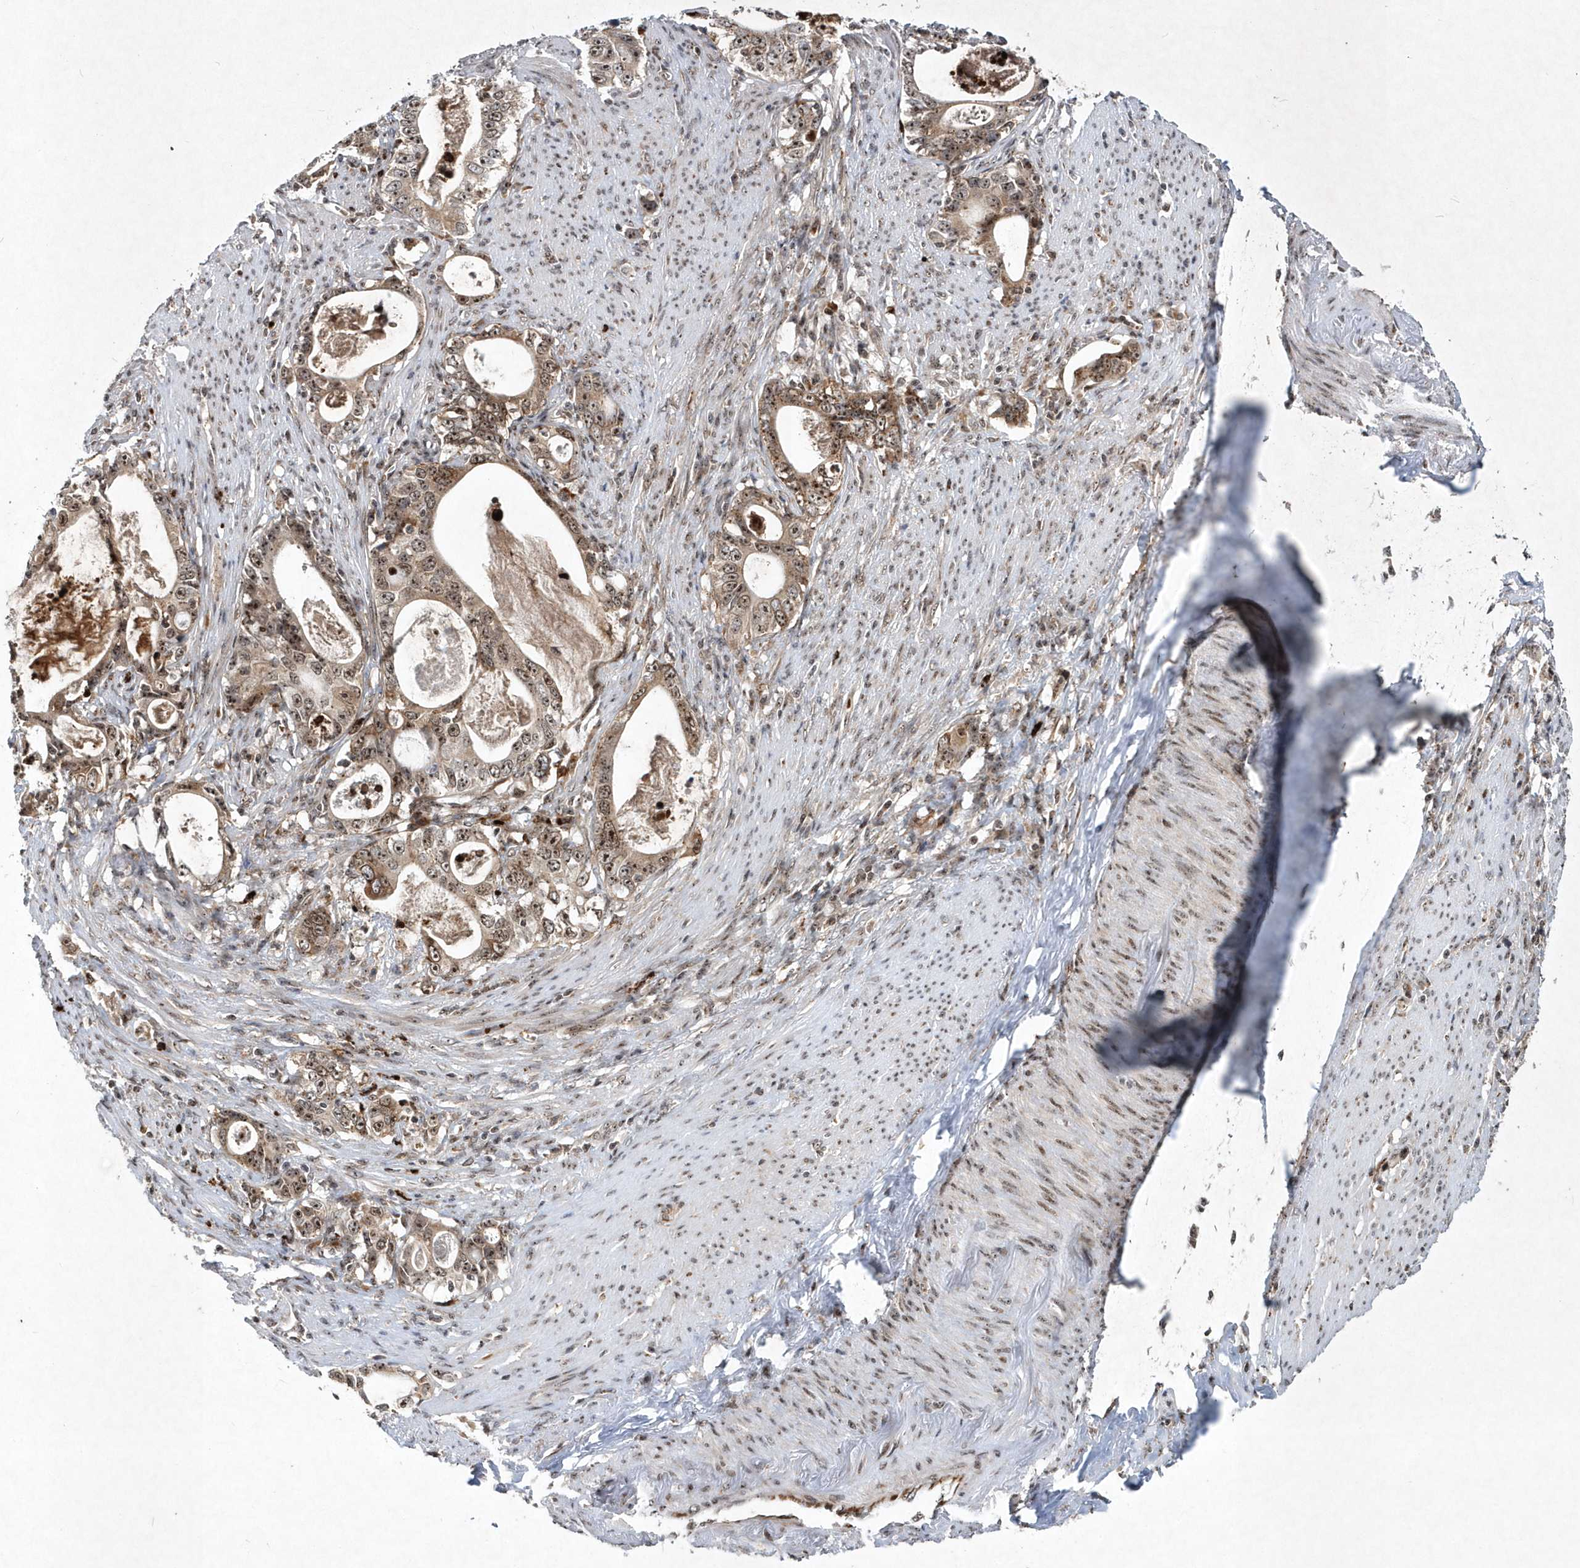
{"staining": {"intensity": "moderate", "quantity": ">75%", "location": "cytoplasmic/membranous,nuclear"}, "tissue": "stomach cancer", "cell_type": "Tumor cells", "image_type": "cancer", "snomed": [{"axis": "morphology", "description": "Adenocarcinoma, NOS"}, {"axis": "topography", "description": "Stomach, lower"}], "caption": "Immunohistochemical staining of stomach cancer (adenocarcinoma) demonstrates medium levels of moderate cytoplasmic/membranous and nuclear staining in approximately >75% of tumor cells.", "gene": "SOWAHB", "patient": {"sex": "female", "age": 72}}